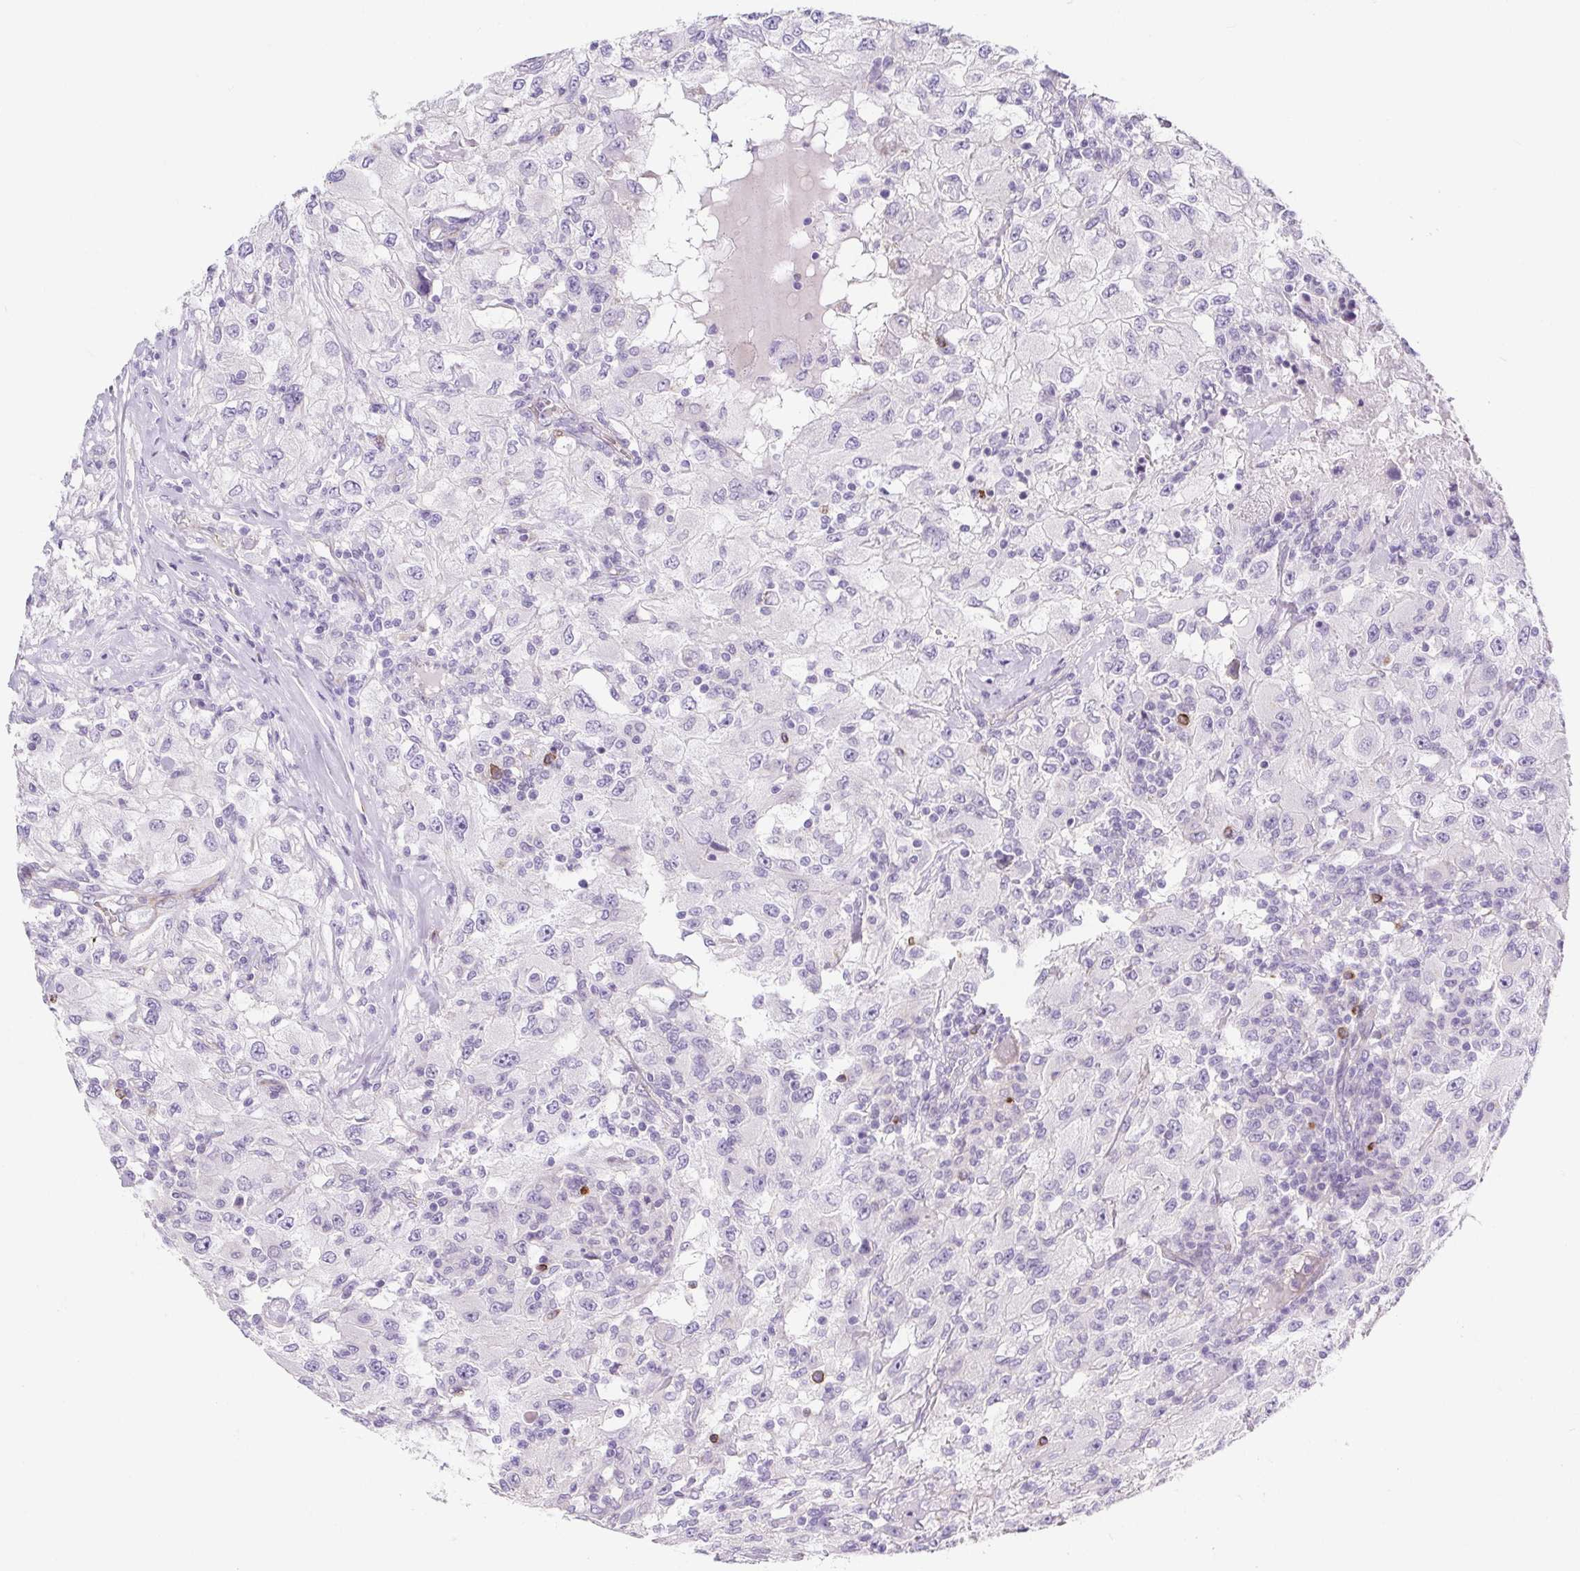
{"staining": {"intensity": "negative", "quantity": "none", "location": "none"}, "tissue": "renal cancer", "cell_type": "Tumor cells", "image_type": "cancer", "snomed": [{"axis": "morphology", "description": "Adenocarcinoma, NOS"}, {"axis": "topography", "description": "Kidney"}], "caption": "The immunohistochemistry (IHC) image has no significant staining in tumor cells of renal adenocarcinoma tissue. (Immunohistochemistry, brightfield microscopy, high magnification).", "gene": "BCAS1", "patient": {"sex": "female", "age": 67}}